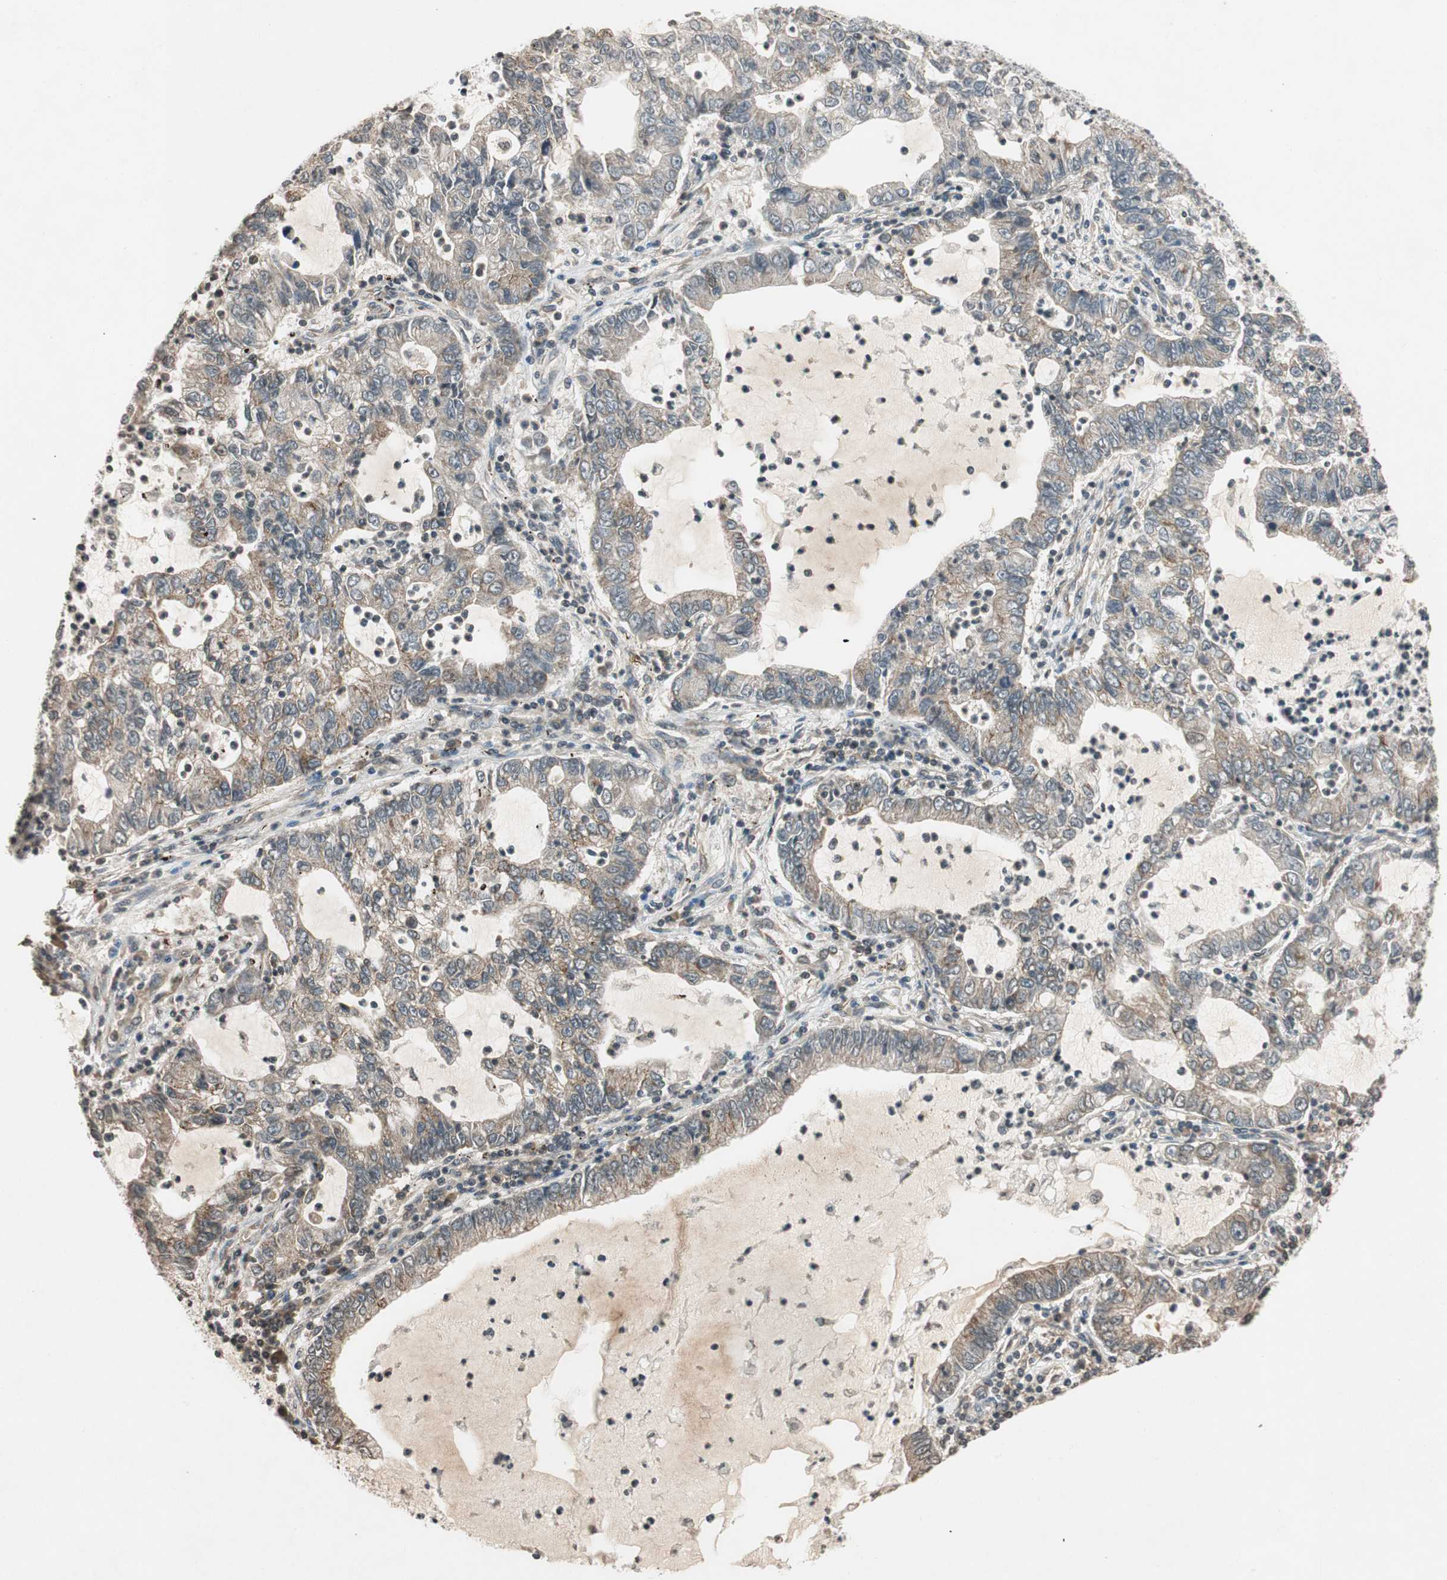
{"staining": {"intensity": "moderate", "quantity": ">75%", "location": "cytoplasmic/membranous"}, "tissue": "lung cancer", "cell_type": "Tumor cells", "image_type": "cancer", "snomed": [{"axis": "morphology", "description": "Adenocarcinoma, NOS"}, {"axis": "topography", "description": "Lung"}], "caption": "Lung cancer (adenocarcinoma) stained with a protein marker exhibits moderate staining in tumor cells.", "gene": "GCLM", "patient": {"sex": "female", "age": 51}}